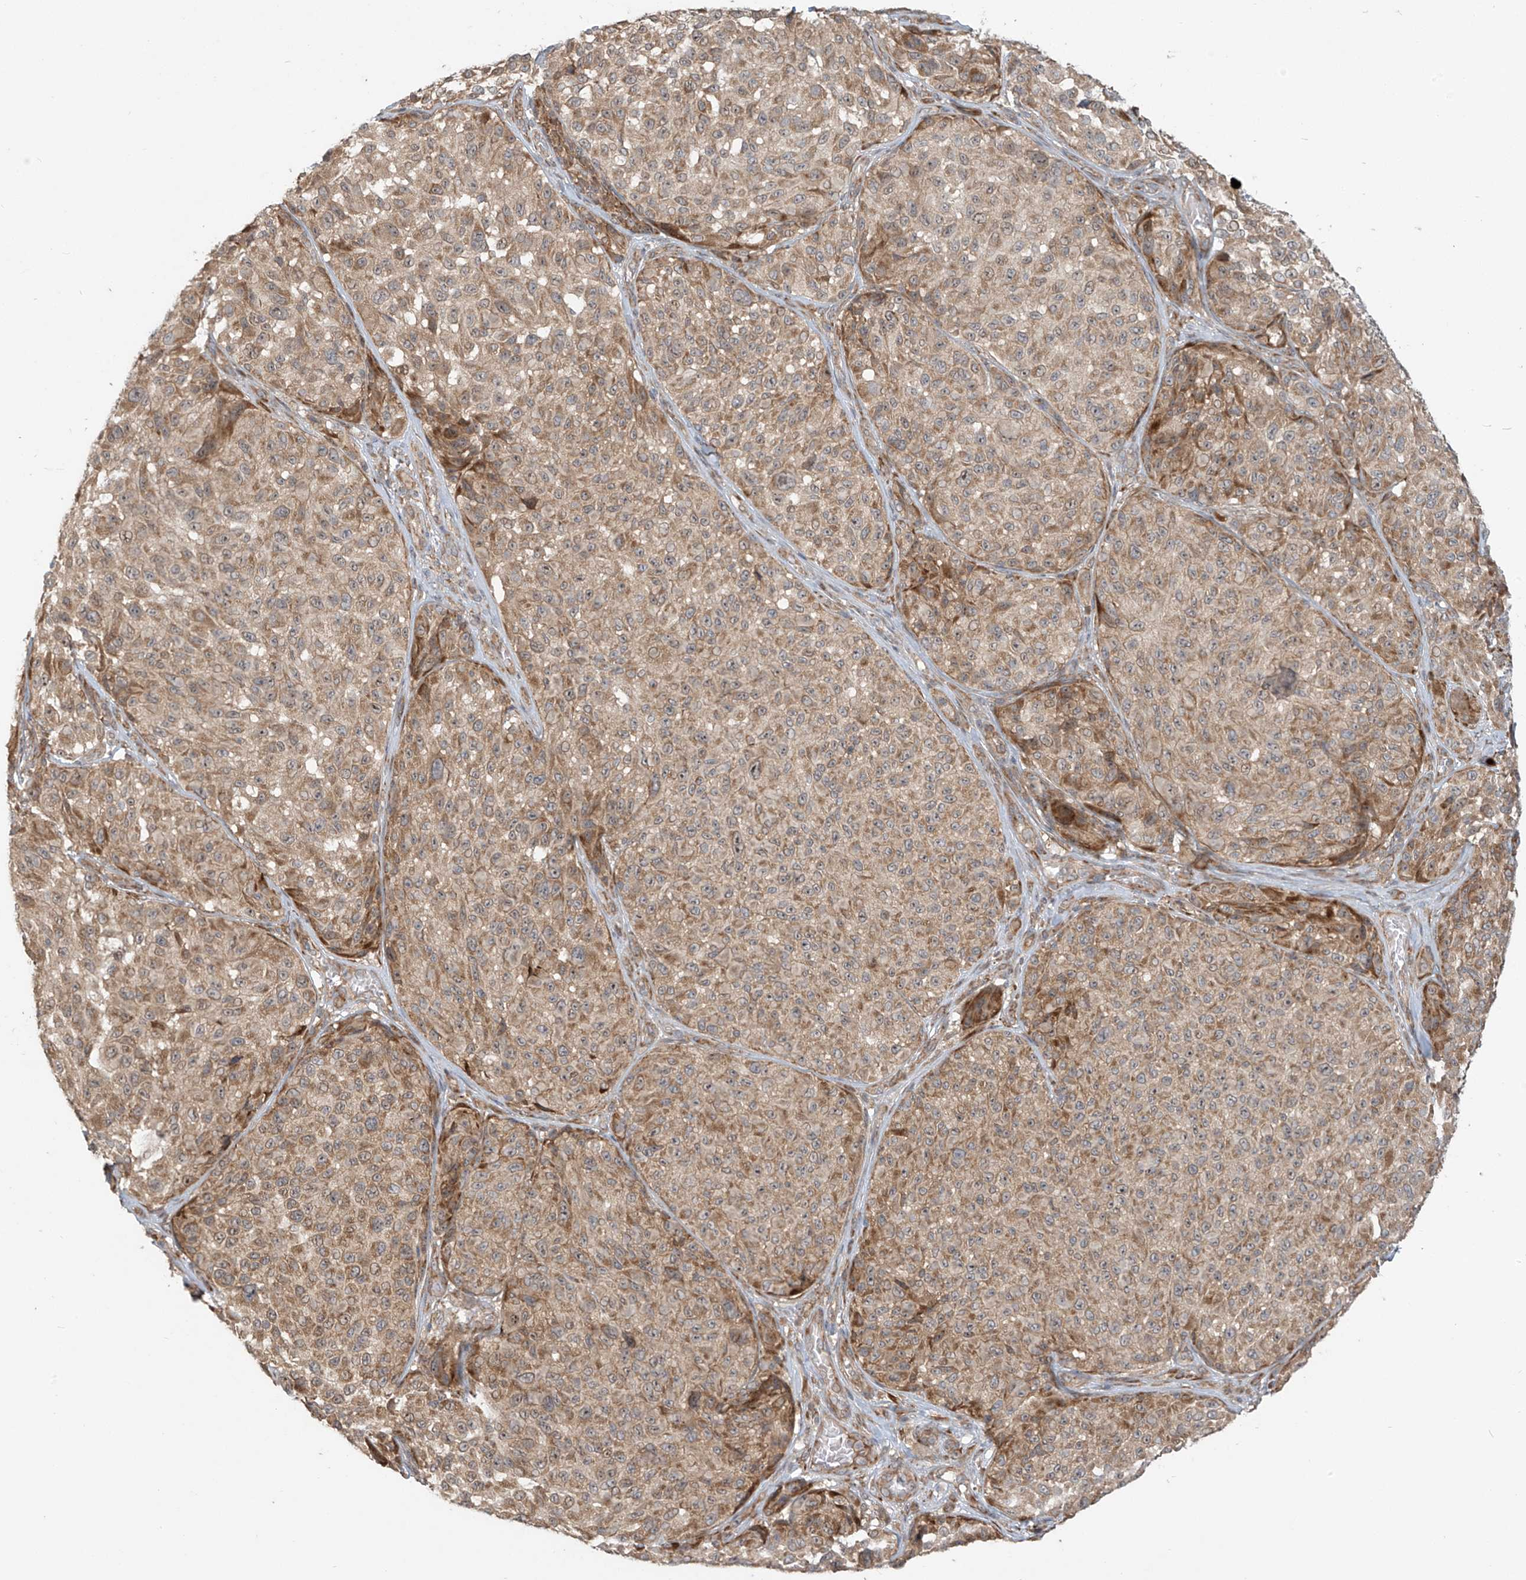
{"staining": {"intensity": "moderate", "quantity": ">75%", "location": "cytoplasmic/membranous"}, "tissue": "melanoma", "cell_type": "Tumor cells", "image_type": "cancer", "snomed": [{"axis": "morphology", "description": "Malignant melanoma, NOS"}, {"axis": "topography", "description": "Skin"}], "caption": "Malignant melanoma tissue reveals moderate cytoplasmic/membranous positivity in about >75% of tumor cells", "gene": "KATNIP", "patient": {"sex": "male", "age": 83}}